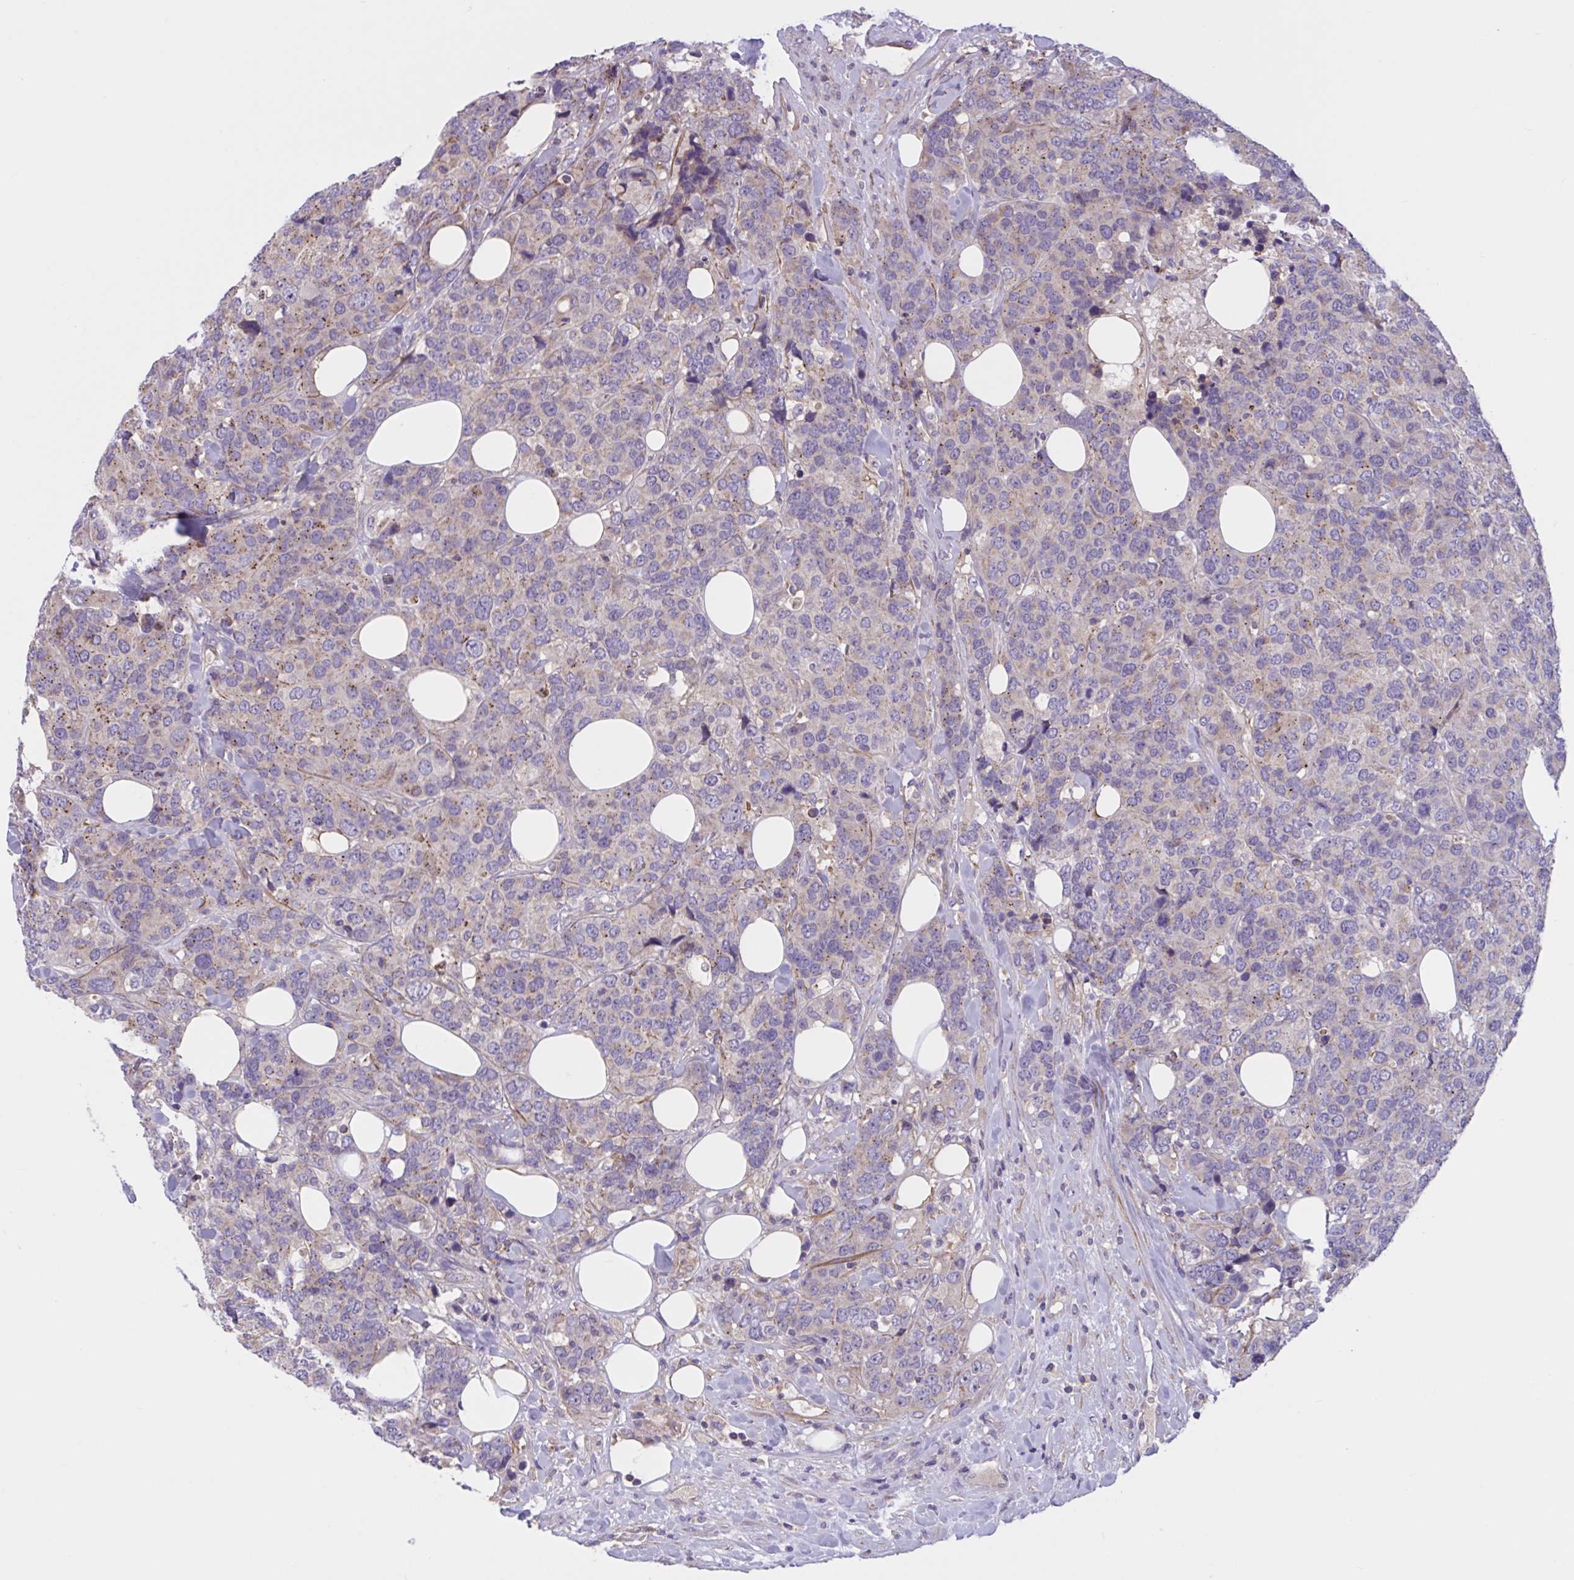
{"staining": {"intensity": "weak", "quantity": "25%-75%", "location": "cytoplasmic/membranous"}, "tissue": "breast cancer", "cell_type": "Tumor cells", "image_type": "cancer", "snomed": [{"axis": "morphology", "description": "Lobular carcinoma"}, {"axis": "topography", "description": "Breast"}], "caption": "Breast cancer (lobular carcinoma) stained with DAB IHC reveals low levels of weak cytoplasmic/membranous positivity in approximately 25%-75% of tumor cells.", "gene": "WNT9B", "patient": {"sex": "female", "age": 59}}